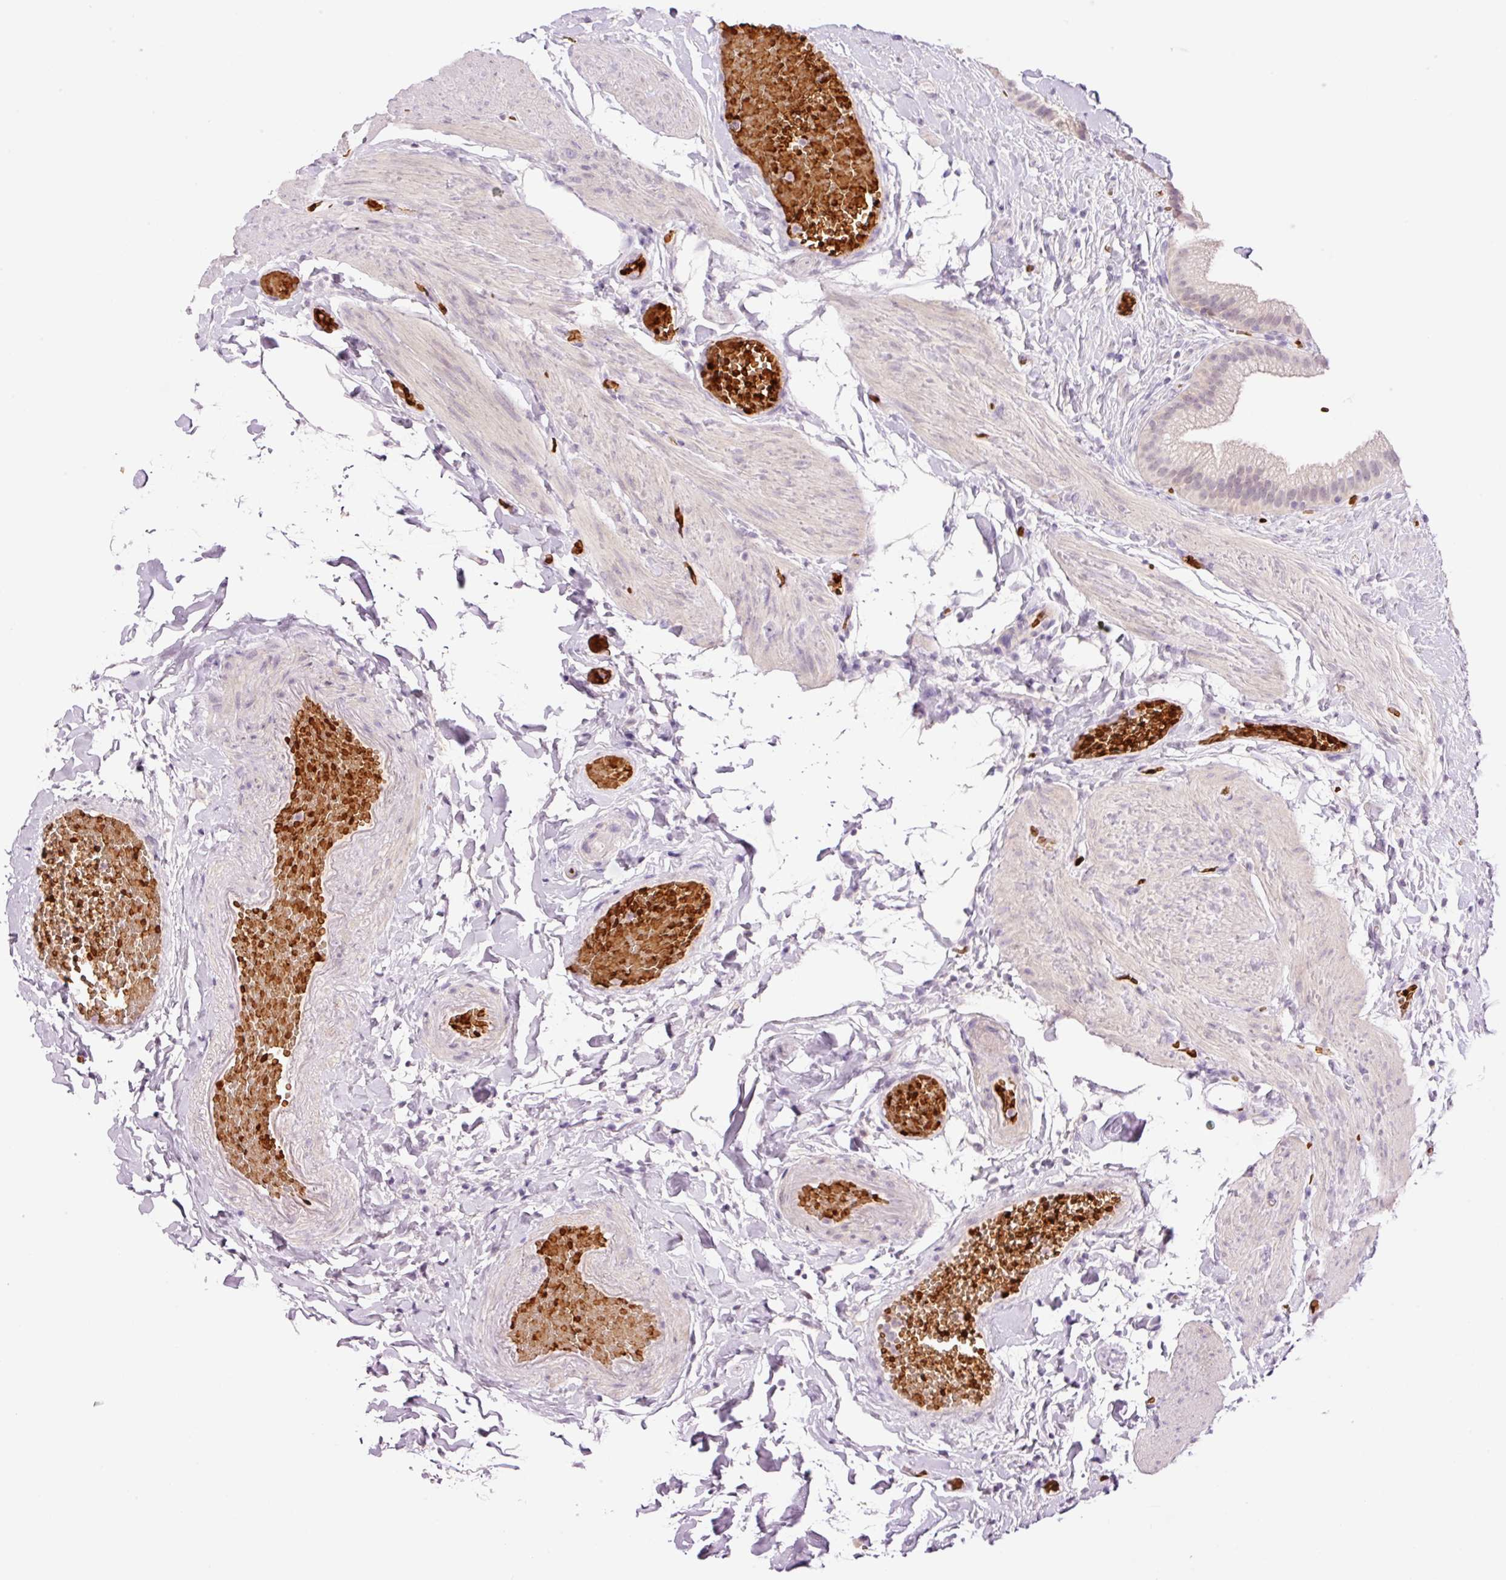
{"staining": {"intensity": "negative", "quantity": "none", "location": "none"}, "tissue": "gallbladder", "cell_type": "Glandular cells", "image_type": "normal", "snomed": [{"axis": "morphology", "description": "Normal tissue, NOS"}, {"axis": "topography", "description": "Gallbladder"}], "caption": "A micrograph of gallbladder stained for a protein demonstrates no brown staining in glandular cells. (DAB (3,3'-diaminobenzidine) immunohistochemistry with hematoxylin counter stain).", "gene": "LY6G6D", "patient": {"sex": "female", "age": 63}}